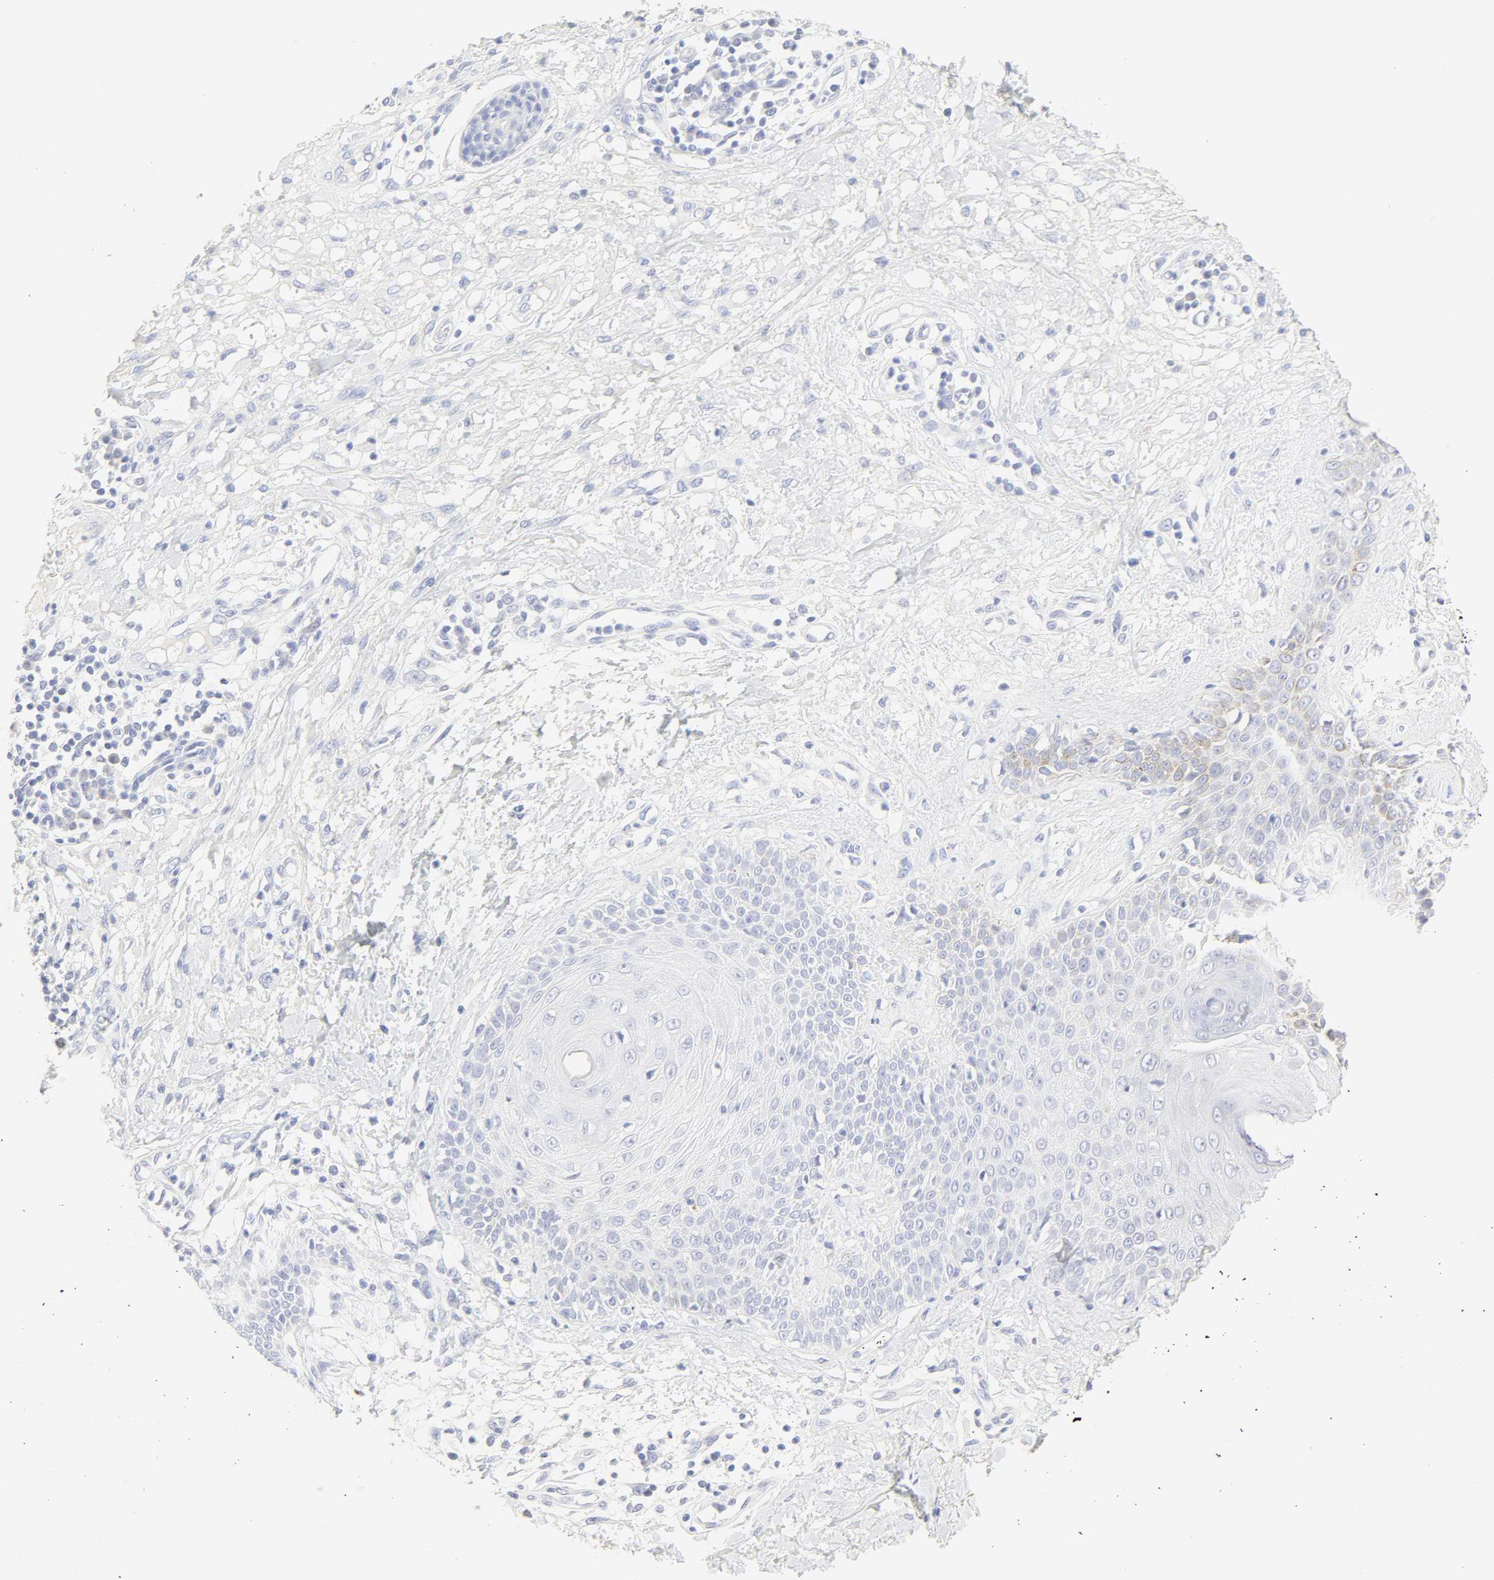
{"staining": {"intensity": "negative", "quantity": "none", "location": "none"}, "tissue": "skin cancer", "cell_type": "Tumor cells", "image_type": "cancer", "snomed": [{"axis": "morphology", "description": "Squamous cell carcinoma, NOS"}, {"axis": "topography", "description": "Skin"}], "caption": "Immunohistochemistry image of neoplastic tissue: human skin squamous cell carcinoma stained with DAB shows no significant protein staining in tumor cells. The staining is performed using DAB brown chromogen with nuclei counter-stained in using hematoxylin.", "gene": "SLCO1B3", "patient": {"sex": "female", "age": 78}}